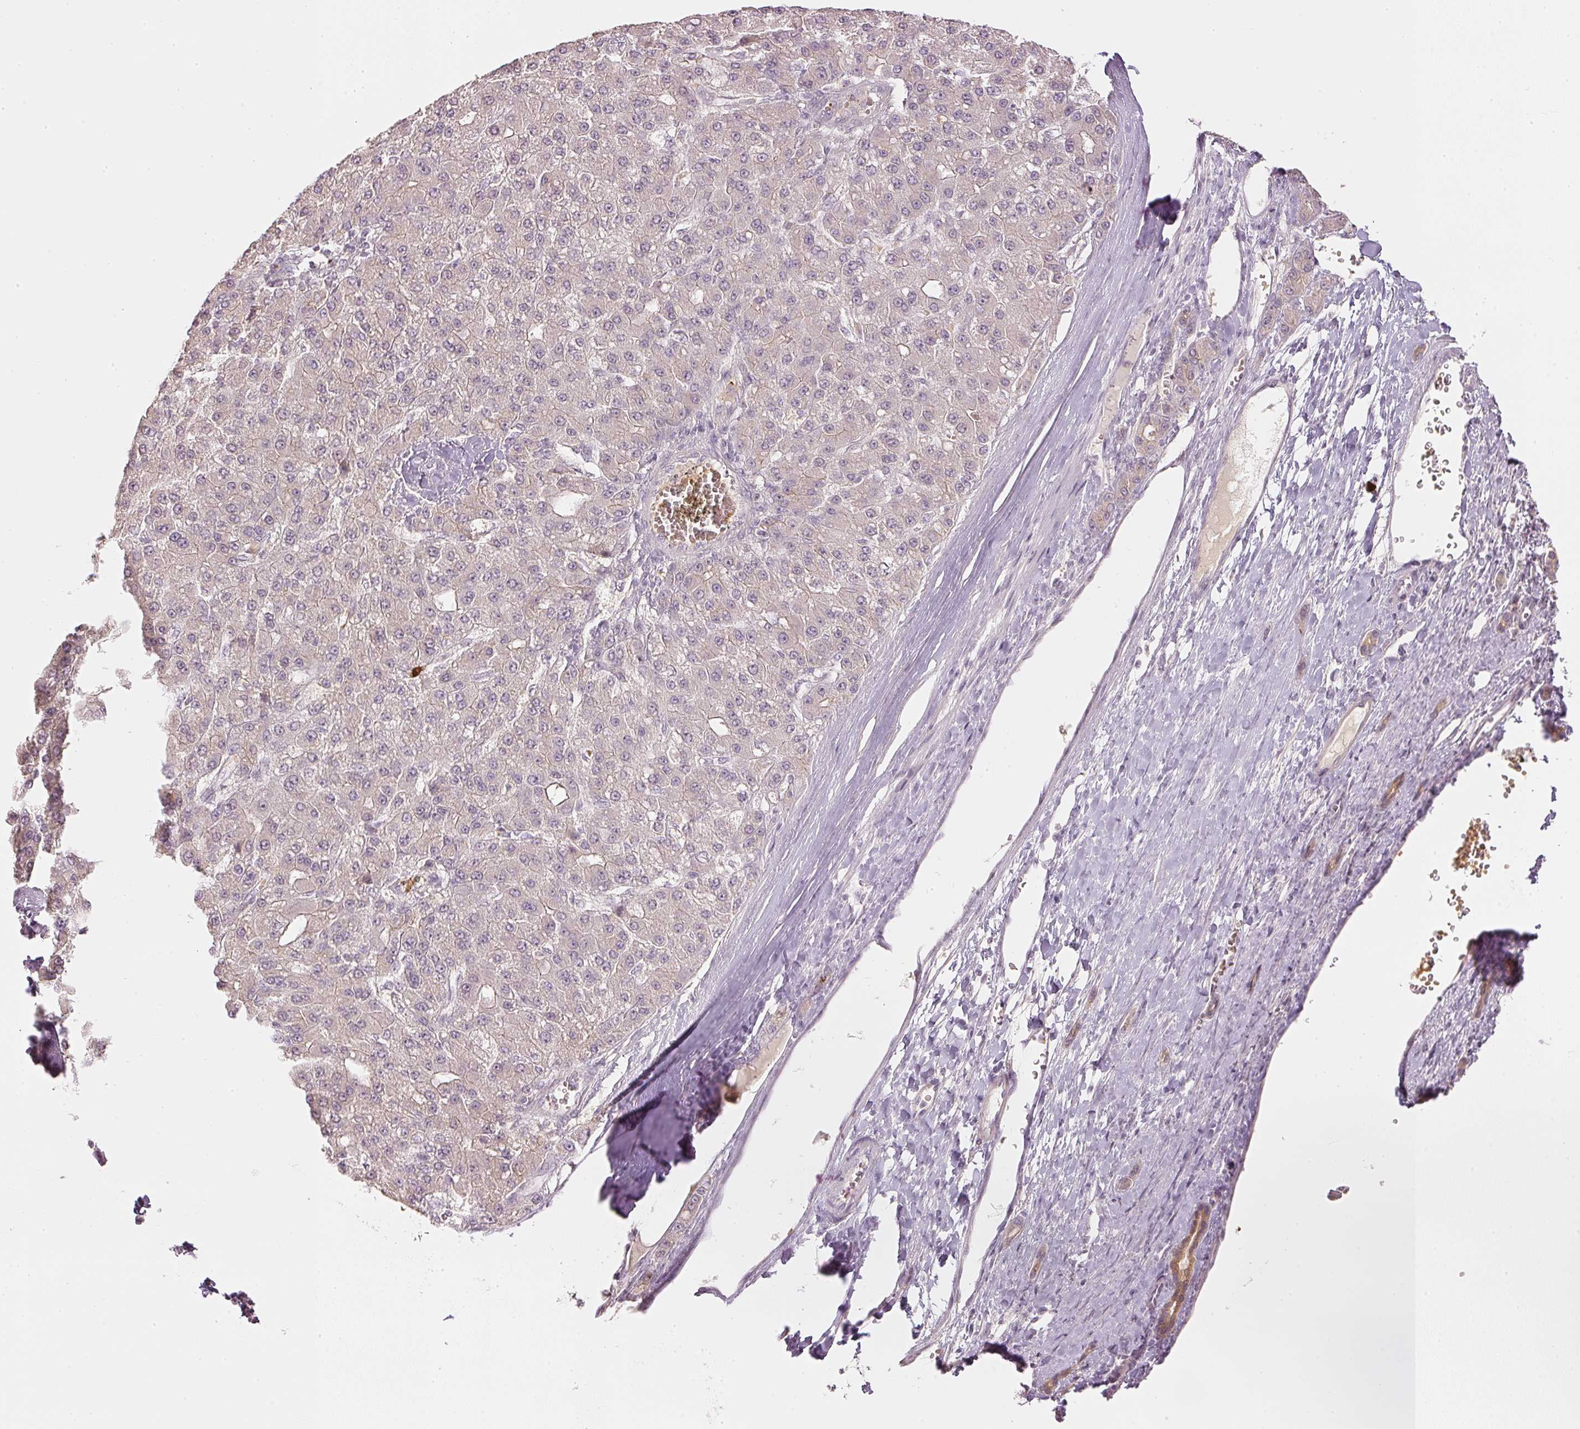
{"staining": {"intensity": "moderate", "quantity": "25%-75%", "location": "cytoplasmic/membranous"}, "tissue": "liver cancer", "cell_type": "Tumor cells", "image_type": "cancer", "snomed": [{"axis": "morphology", "description": "Carcinoma, Hepatocellular, NOS"}, {"axis": "topography", "description": "Liver"}], "caption": "A high-resolution micrograph shows immunohistochemistry staining of hepatocellular carcinoma (liver), which reveals moderate cytoplasmic/membranous positivity in about 25%-75% of tumor cells.", "gene": "GZMA", "patient": {"sex": "male", "age": 67}}